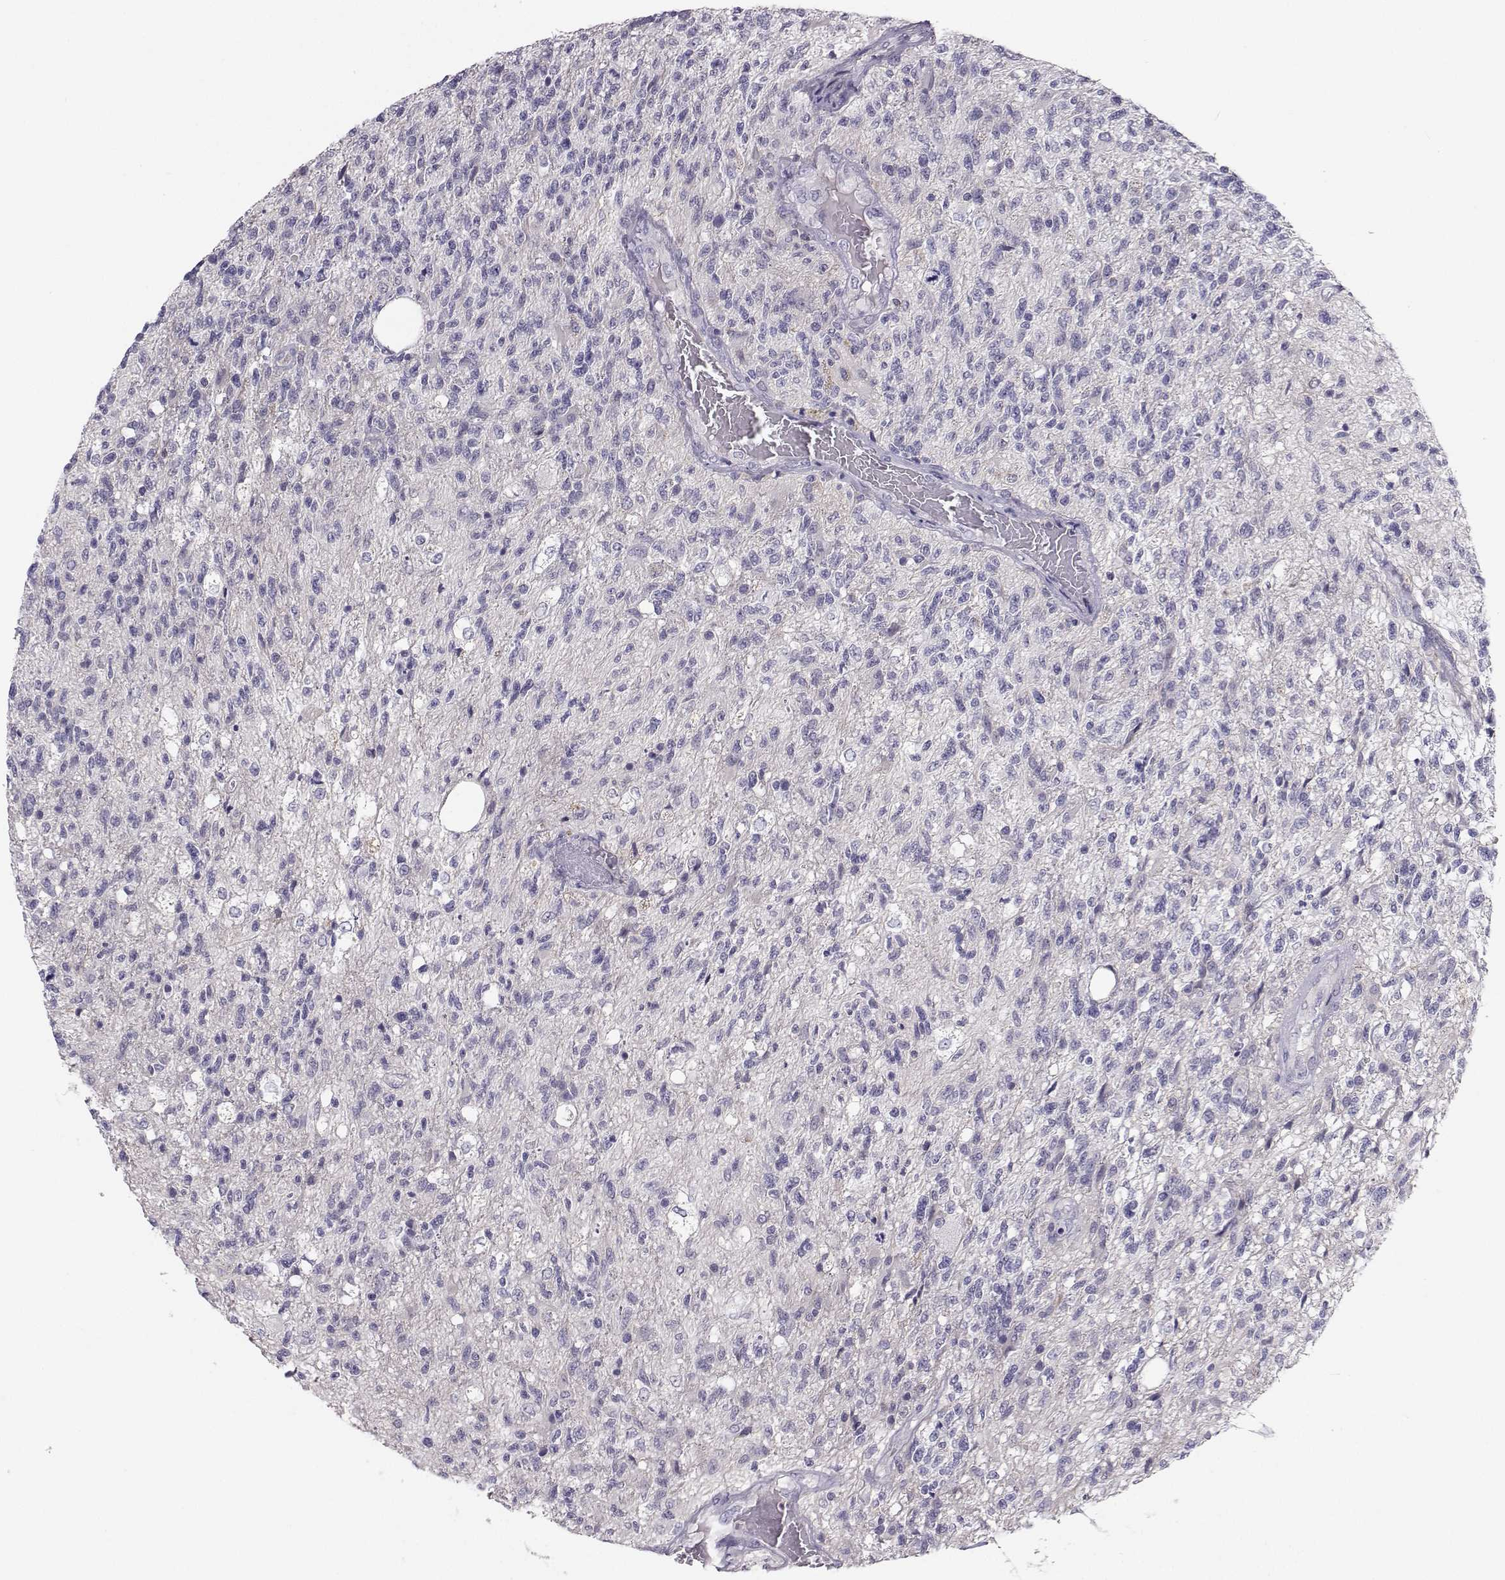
{"staining": {"intensity": "negative", "quantity": "none", "location": "none"}, "tissue": "glioma", "cell_type": "Tumor cells", "image_type": "cancer", "snomed": [{"axis": "morphology", "description": "Glioma, malignant, High grade"}, {"axis": "topography", "description": "Brain"}], "caption": "Immunohistochemistry of glioma shows no positivity in tumor cells.", "gene": "MROH7", "patient": {"sex": "male", "age": 56}}